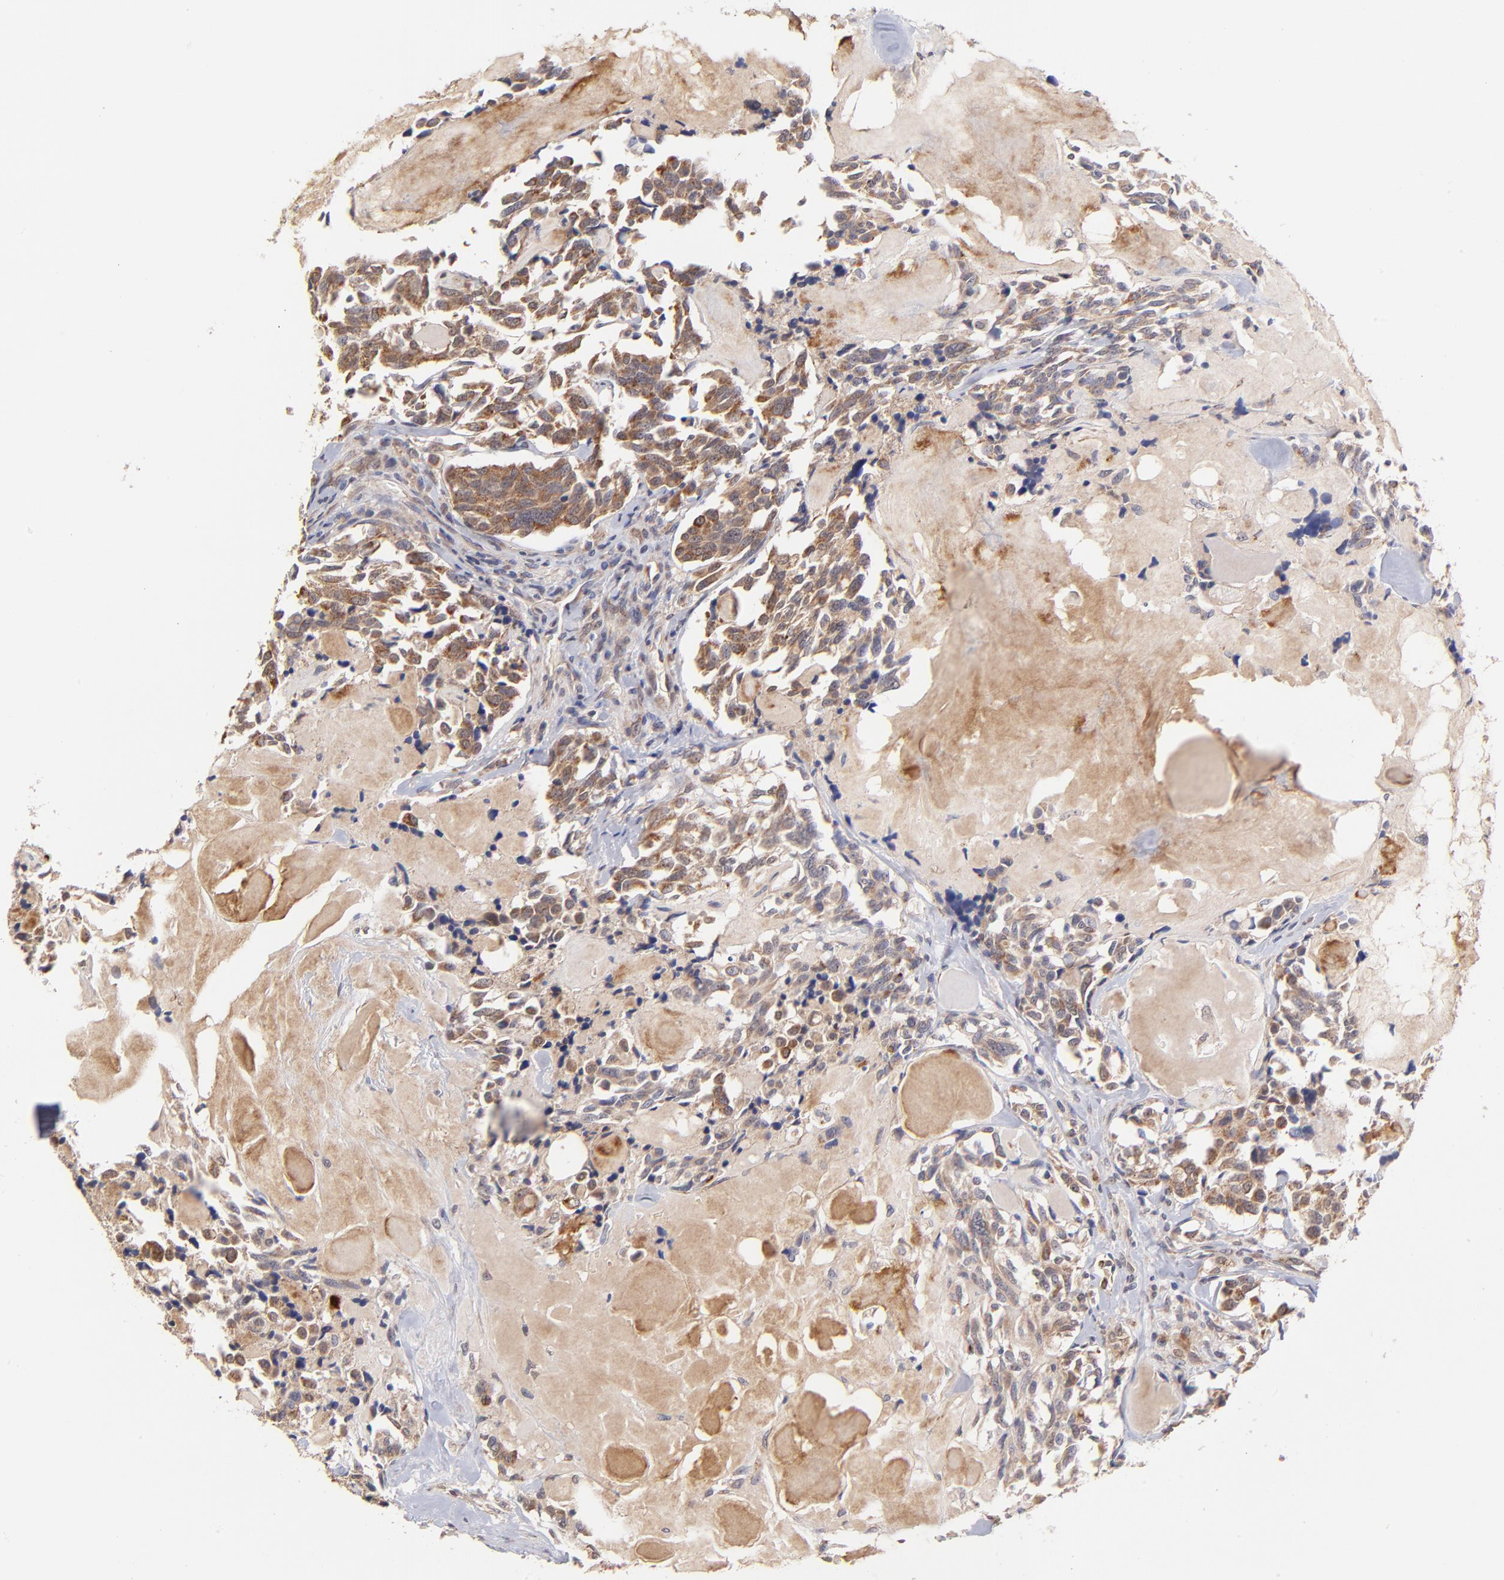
{"staining": {"intensity": "strong", "quantity": ">75%", "location": "cytoplasmic/membranous"}, "tissue": "thyroid cancer", "cell_type": "Tumor cells", "image_type": "cancer", "snomed": [{"axis": "morphology", "description": "Carcinoma, NOS"}, {"axis": "morphology", "description": "Carcinoid, malignant, NOS"}, {"axis": "topography", "description": "Thyroid gland"}], "caption": "High-magnification brightfield microscopy of thyroid cancer stained with DAB (brown) and counterstained with hematoxylin (blue). tumor cells exhibit strong cytoplasmic/membranous staining is seen in approximately>75% of cells. The staining was performed using DAB to visualize the protein expression in brown, while the nuclei were stained in blue with hematoxylin (Magnification: 20x).", "gene": "UBE2H", "patient": {"sex": "male", "age": 33}}